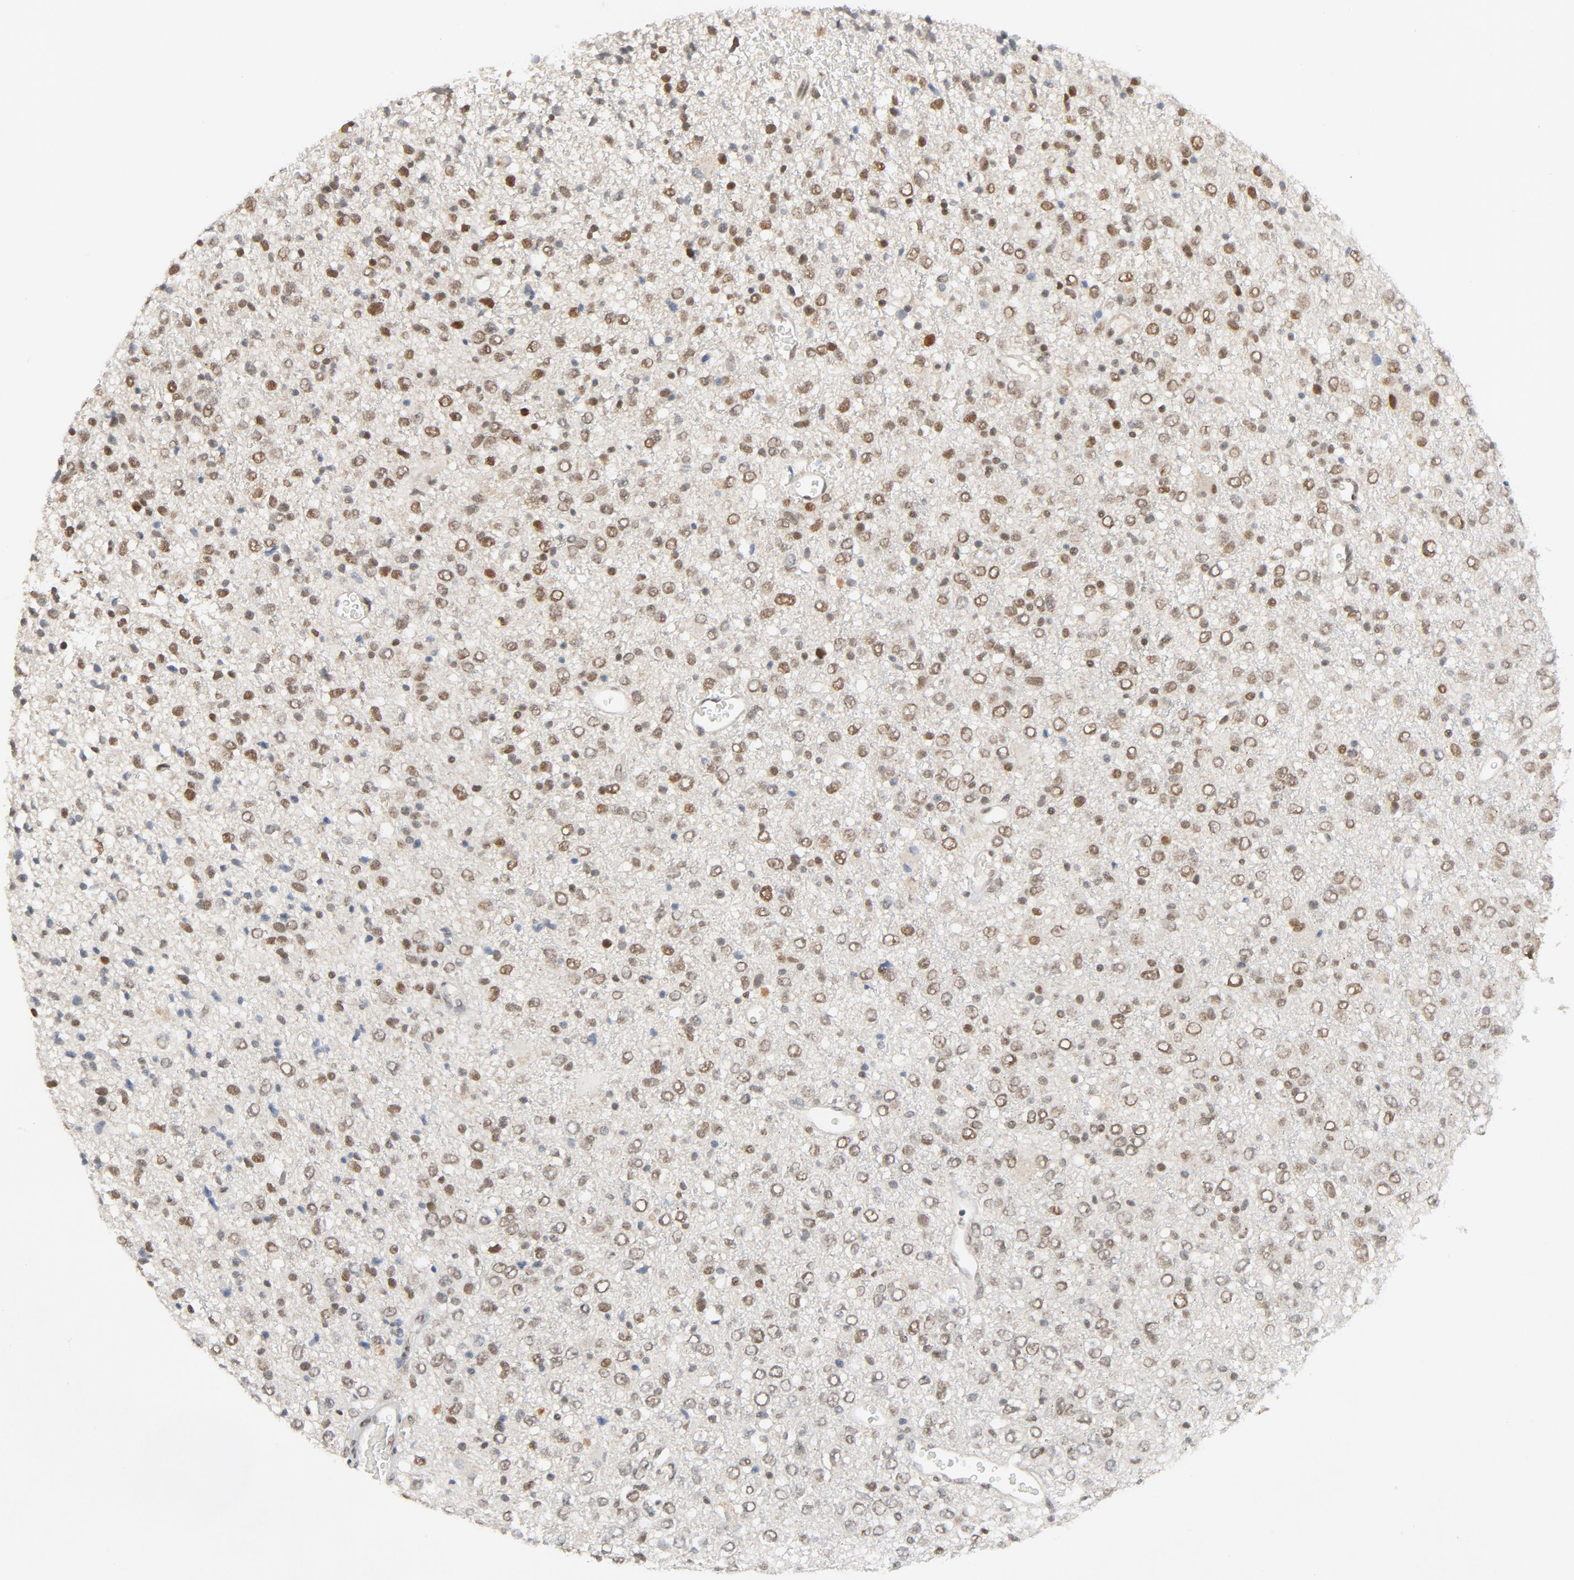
{"staining": {"intensity": "moderate", "quantity": ">75%", "location": "nuclear"}, "tissue": "glioma", "cell_type": "Tumor cells", "image_type": "cancer", "snomed": [{"axis": "morphology", "description": "Glioma, malignant, High grade"}, {"axis": "topography", "description": "pancreas cauda"}], "caption": "About >75% of tumor cells in human malignant high-grade glioma show moderate nuclear protein positivity as visualized by brown immunohistochemical staining.", "gene": "SMARCD1", "patient": {"sex": "male", "age": 60}}